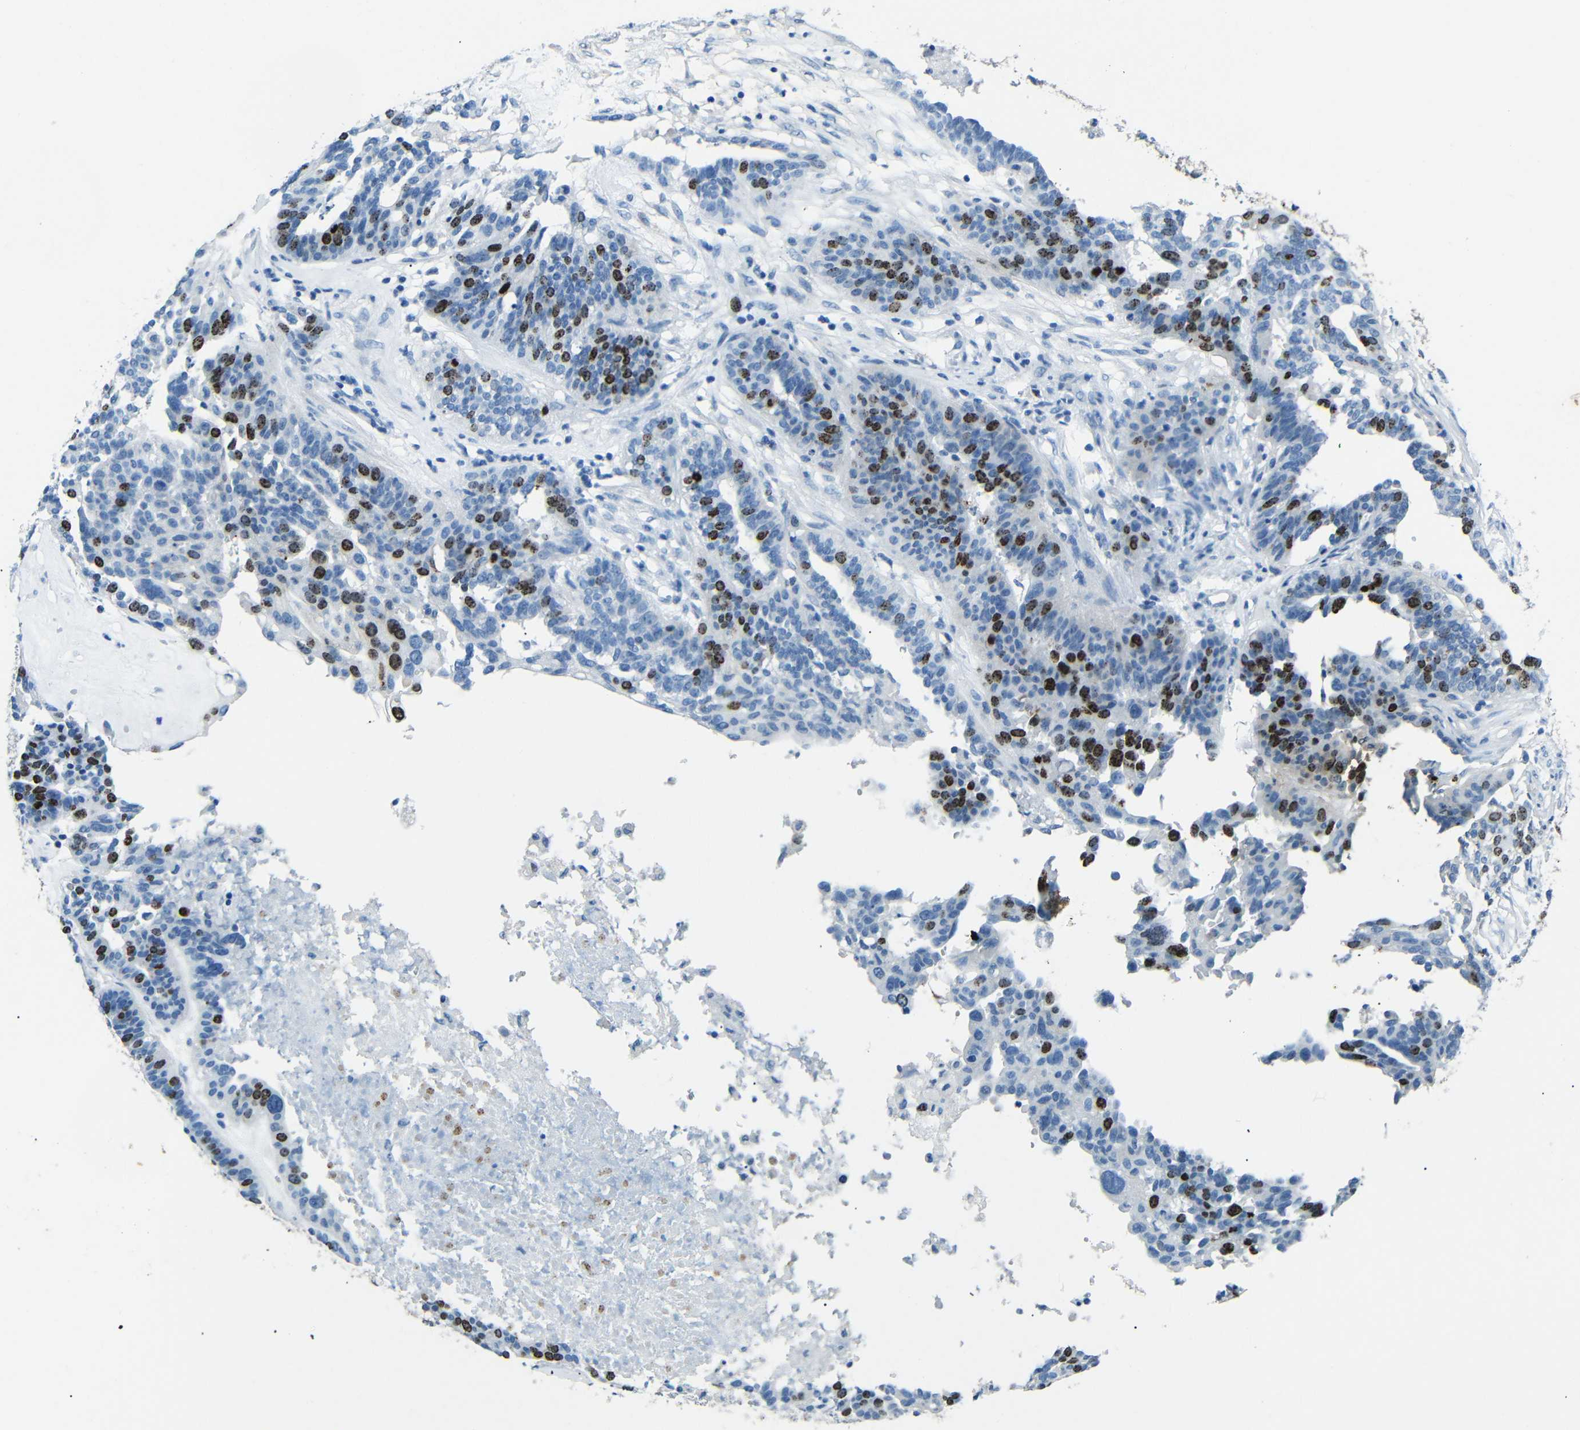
{"staining": {"intensity": "strong", "quantity": "25%-75%", "location": "nuclear"}, "tissue": "ovarian cancer", "cell_type": "Tumor cells", "image_type": "cancer", "snomed": [{"axis": "morphology", "description": "Cystadenocarcinoma, serous, NOS"}, {"axis": "topography", "description": "Ovary"}], "caption": "Human ovarian cancer (serous cystadenocarcinoma) stained with a brown dye displays strong nuclear positive positivity in approximately 25%-75% of tumor cells.", "gene": "INCENP", "patient": {"sex": "female", "age": 59}}